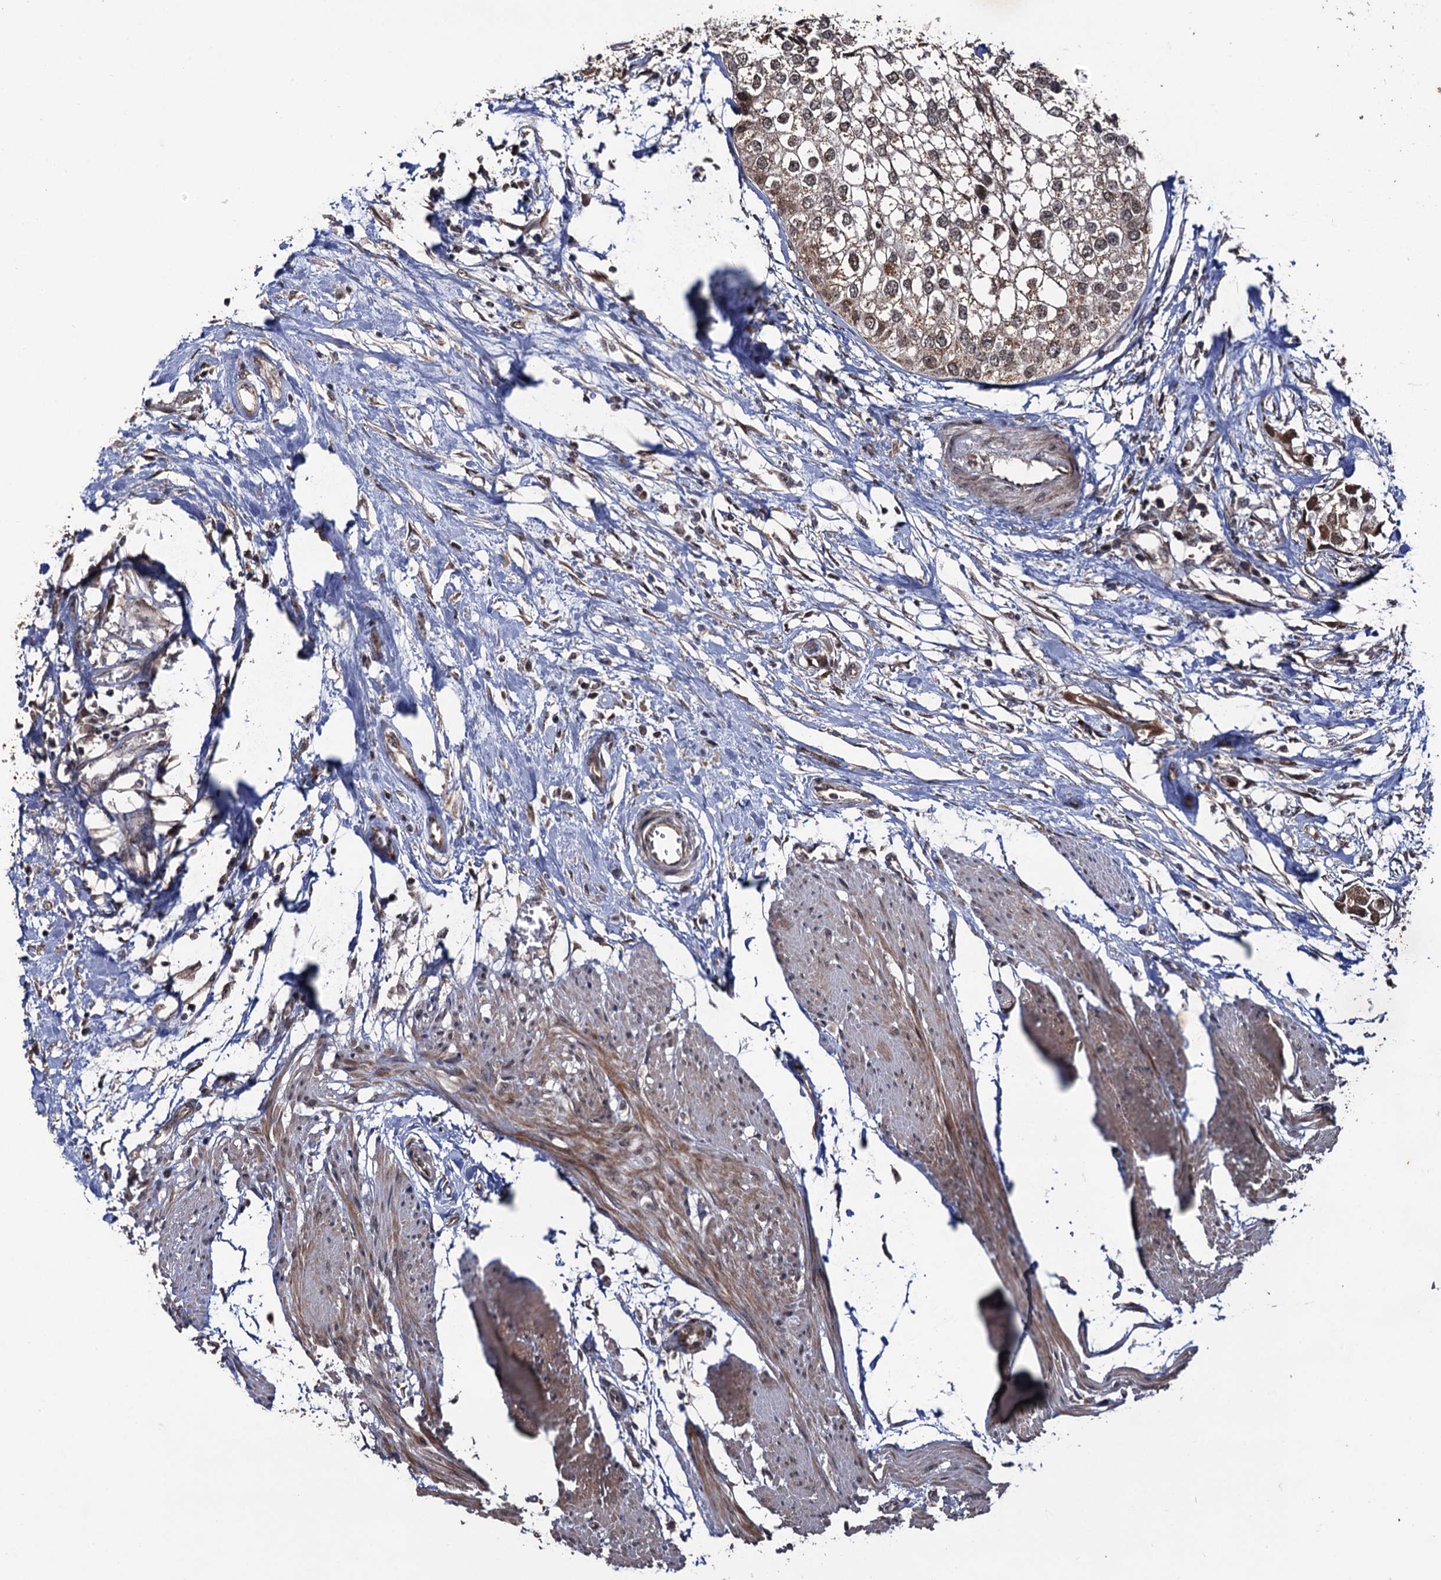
{"staining": {"intensity": "weak", "quantity": "25%-75%", "location": "nuclear"}, "tissue": "urothelial cancer", "cell_type": "Tumor cells", "image_type": "cancer", "snomed": [{"axis": "morphology", "description": "Urothelial carcinoma, High grade"}, {"axis": "topography", "description": "Urinary bladder"}], "caption": "DAB immunohistochemical staining of urothelial cancer shows weak nuclear protein positivity in about 25%-75% of tumor cells.", "gene": "LRRC63", "patient": {"sex": "male", "age": 64}}